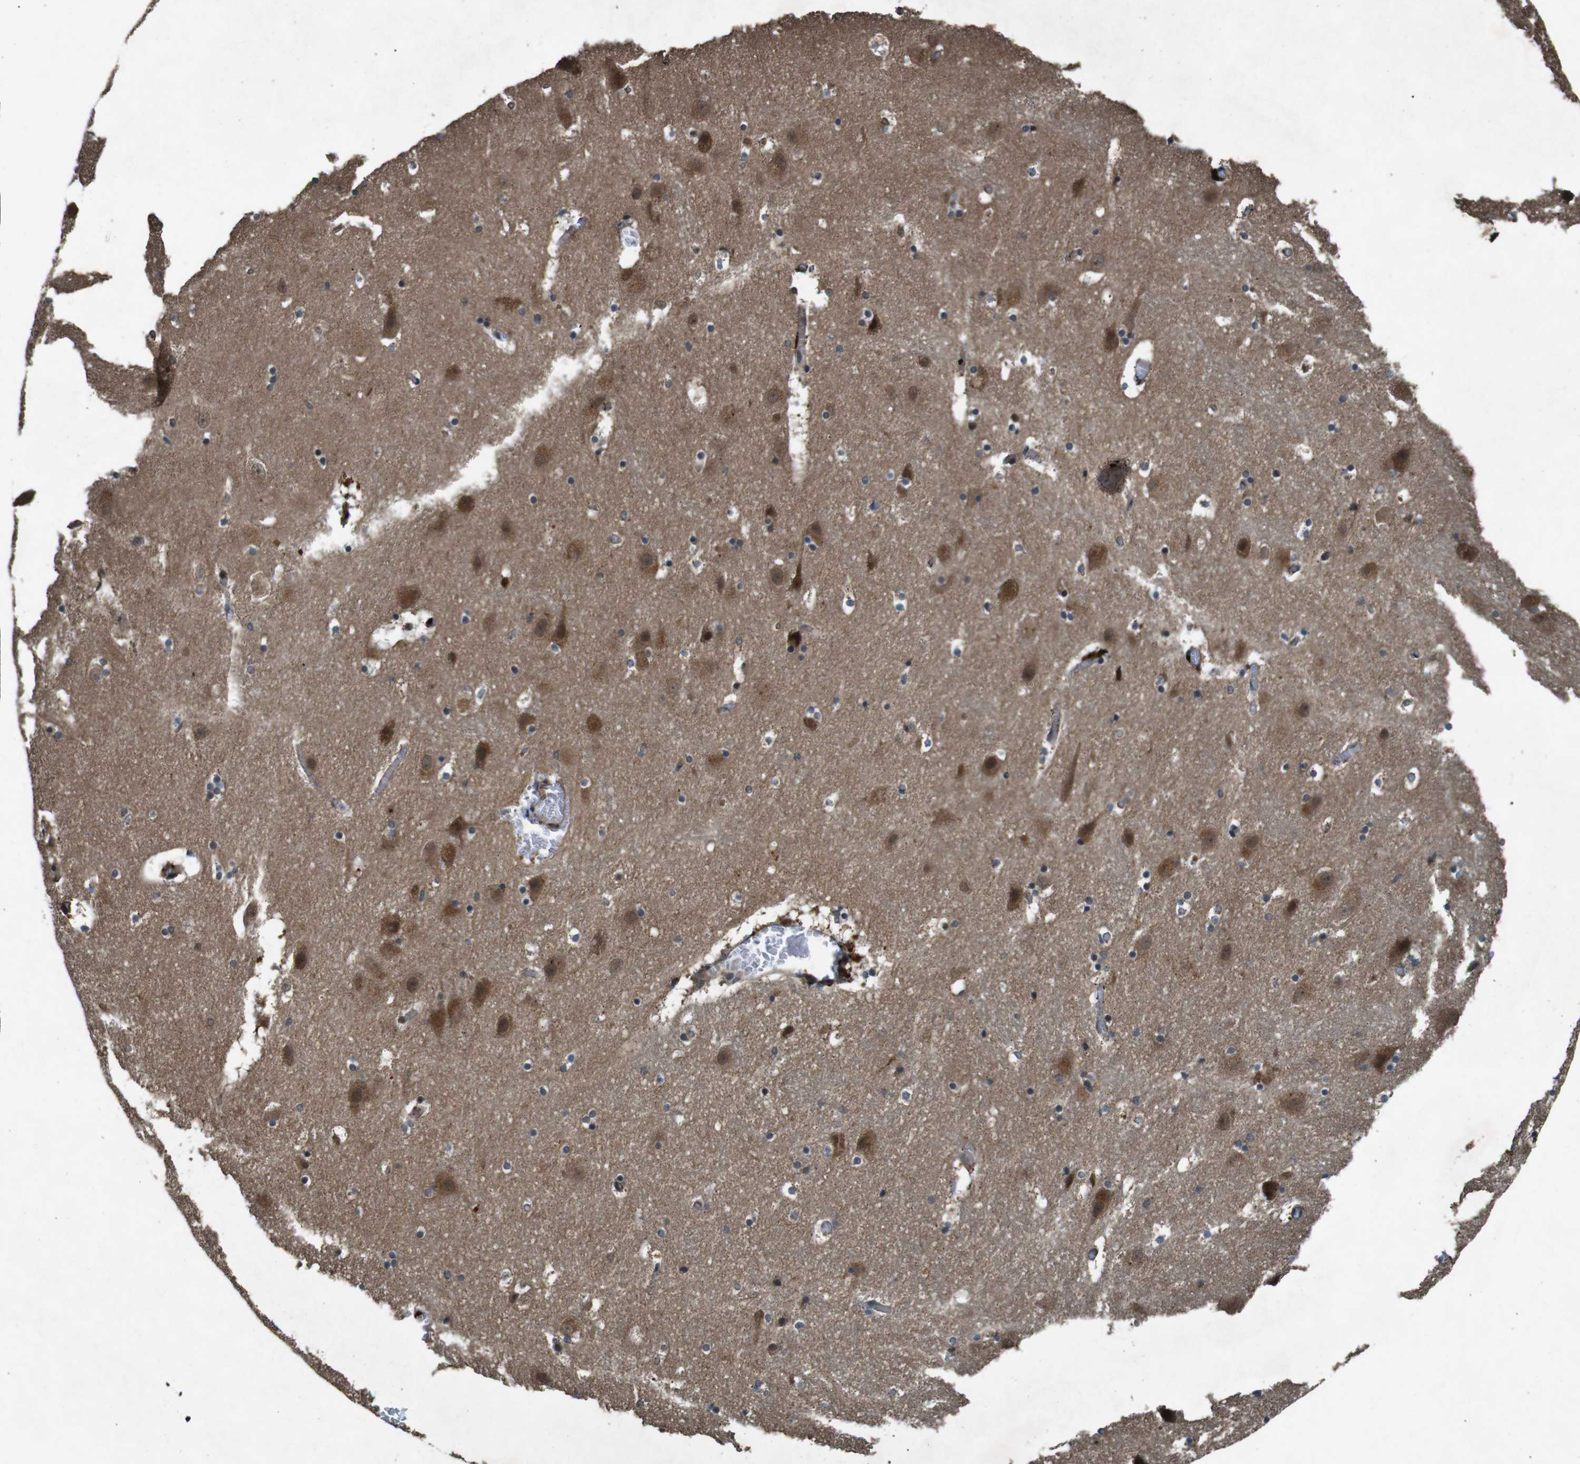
{"staining": {"intensity": "moderate", "quantity": "<25%", "location": "cytoplasmic/membranous"}, "tissue": "hippocampus", "cell_type": "Glial cells", "image_type": "normal", "snomed": [{"axis": "morphology", "description": "Normal tissue, NOS"}, {"axis": "topography", "description": "Hippocampus"}], "caption": "Immunohistochemical staining of normal human hippocampus demonstrates moderate cytoplasmic/membranous protein staining in approximately <25% of glial cells. The staining was performed using DAB, with brown indicating positive protein expression. Nuclei are stained blue with hematoxylin.", "gene": "SOCS1", "patient": {"sex": "male", "age": 45}}